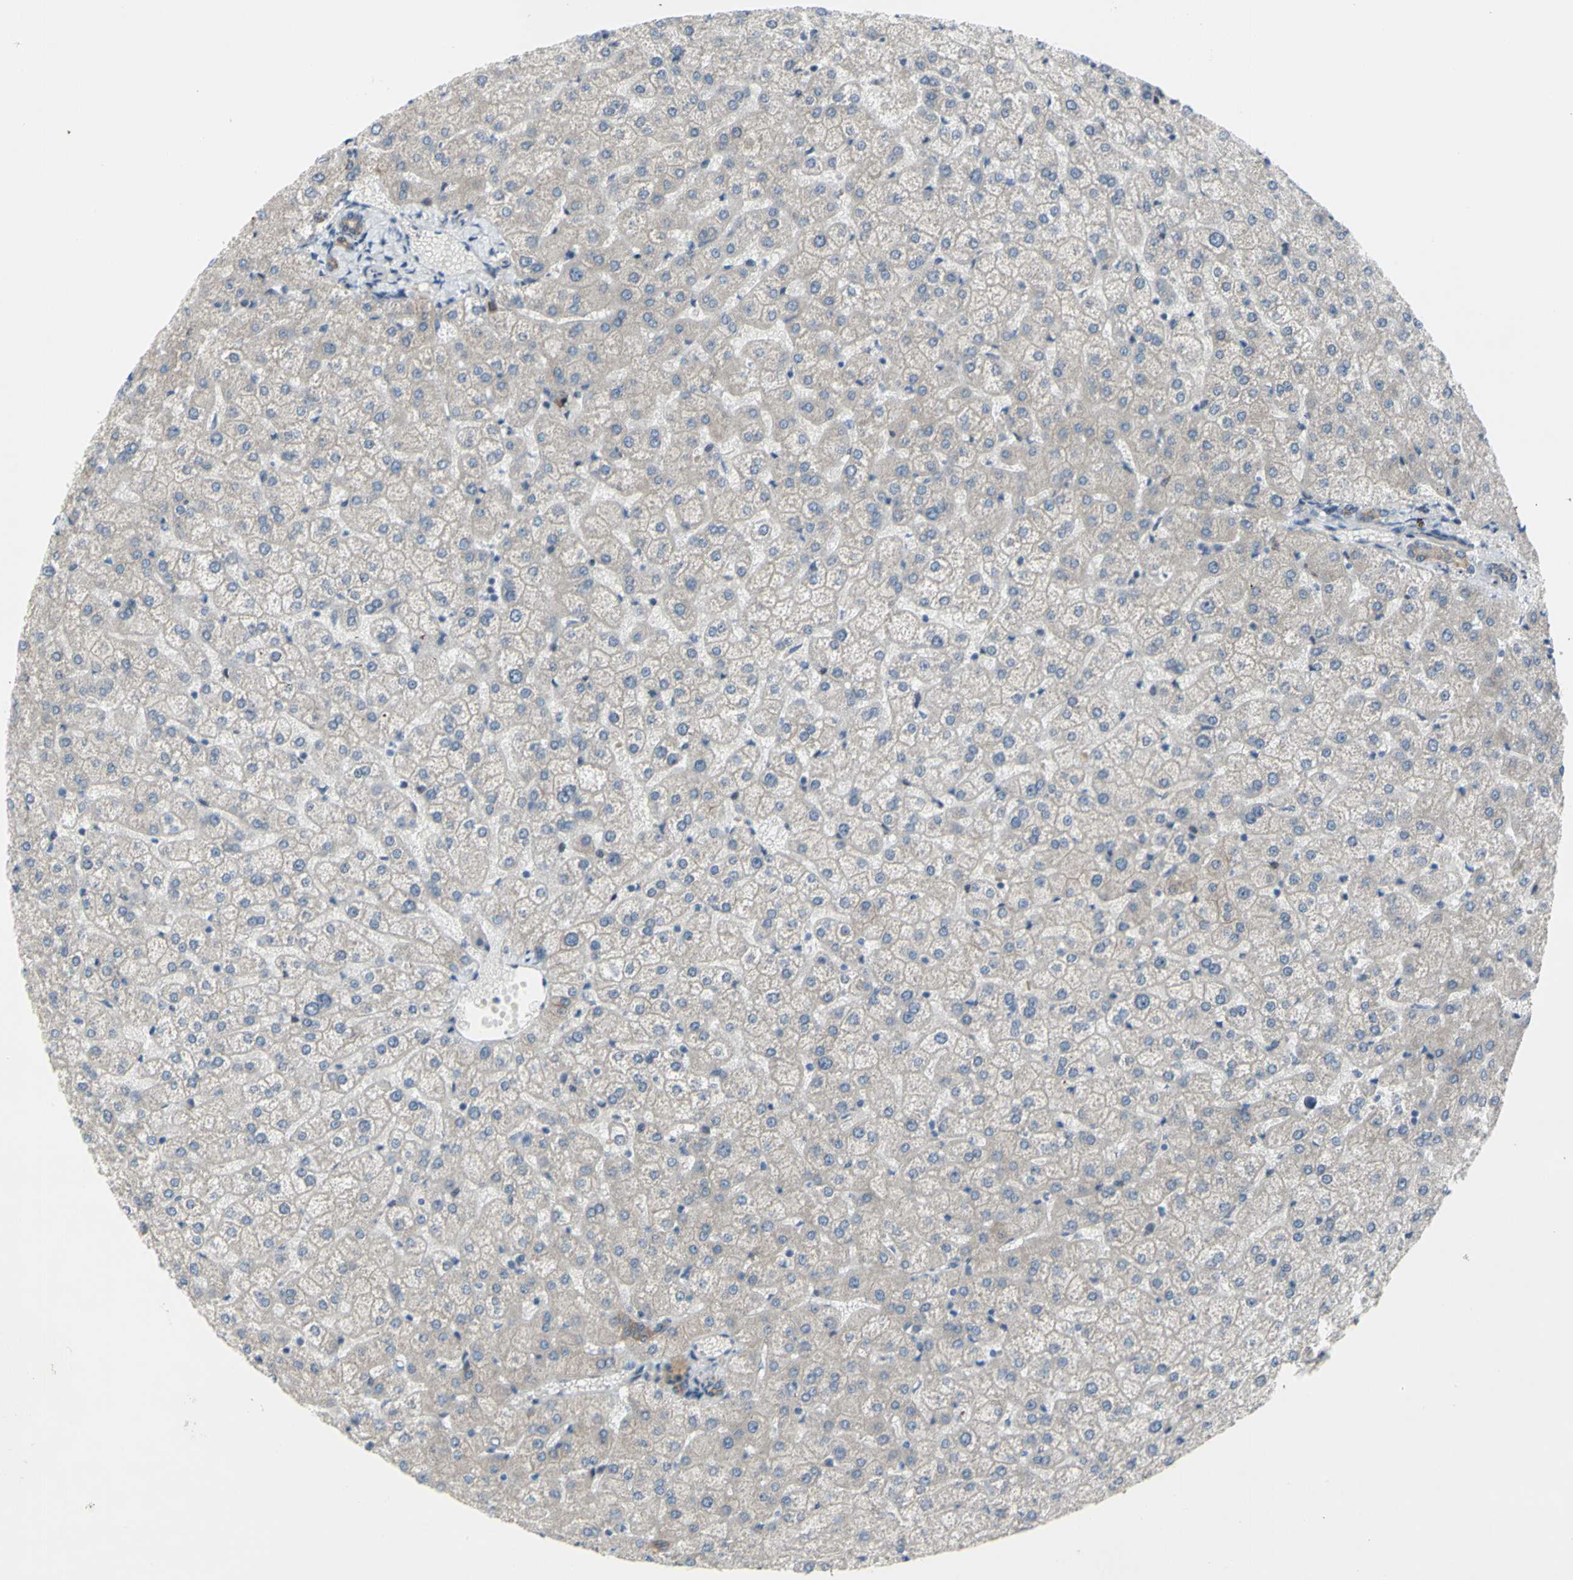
{"staining": {"intensity": "moderate", "quantity": ">75%", "location": "cytoplasmic/membranous"}, "tissue": "liver", "cell_type": "Cholangiocytes", "image_type": "normal", "snomed": [{"axis": "morphology", "description": "Normal tissue, NOS"}, {"axis": "topography", "description": "Liver"}], "caption": "An immunohistochemistry photomicrograph of normal tissue is shown. Protein staining in brown shows moderate cytoplasmic/membranous positivity in liver within cholangiocytes. (DAB = brown stain, brightfield microscopy at high magnification).", "gene": "GRAMD2B", "patient": {"sex": "female", "age": 32}}